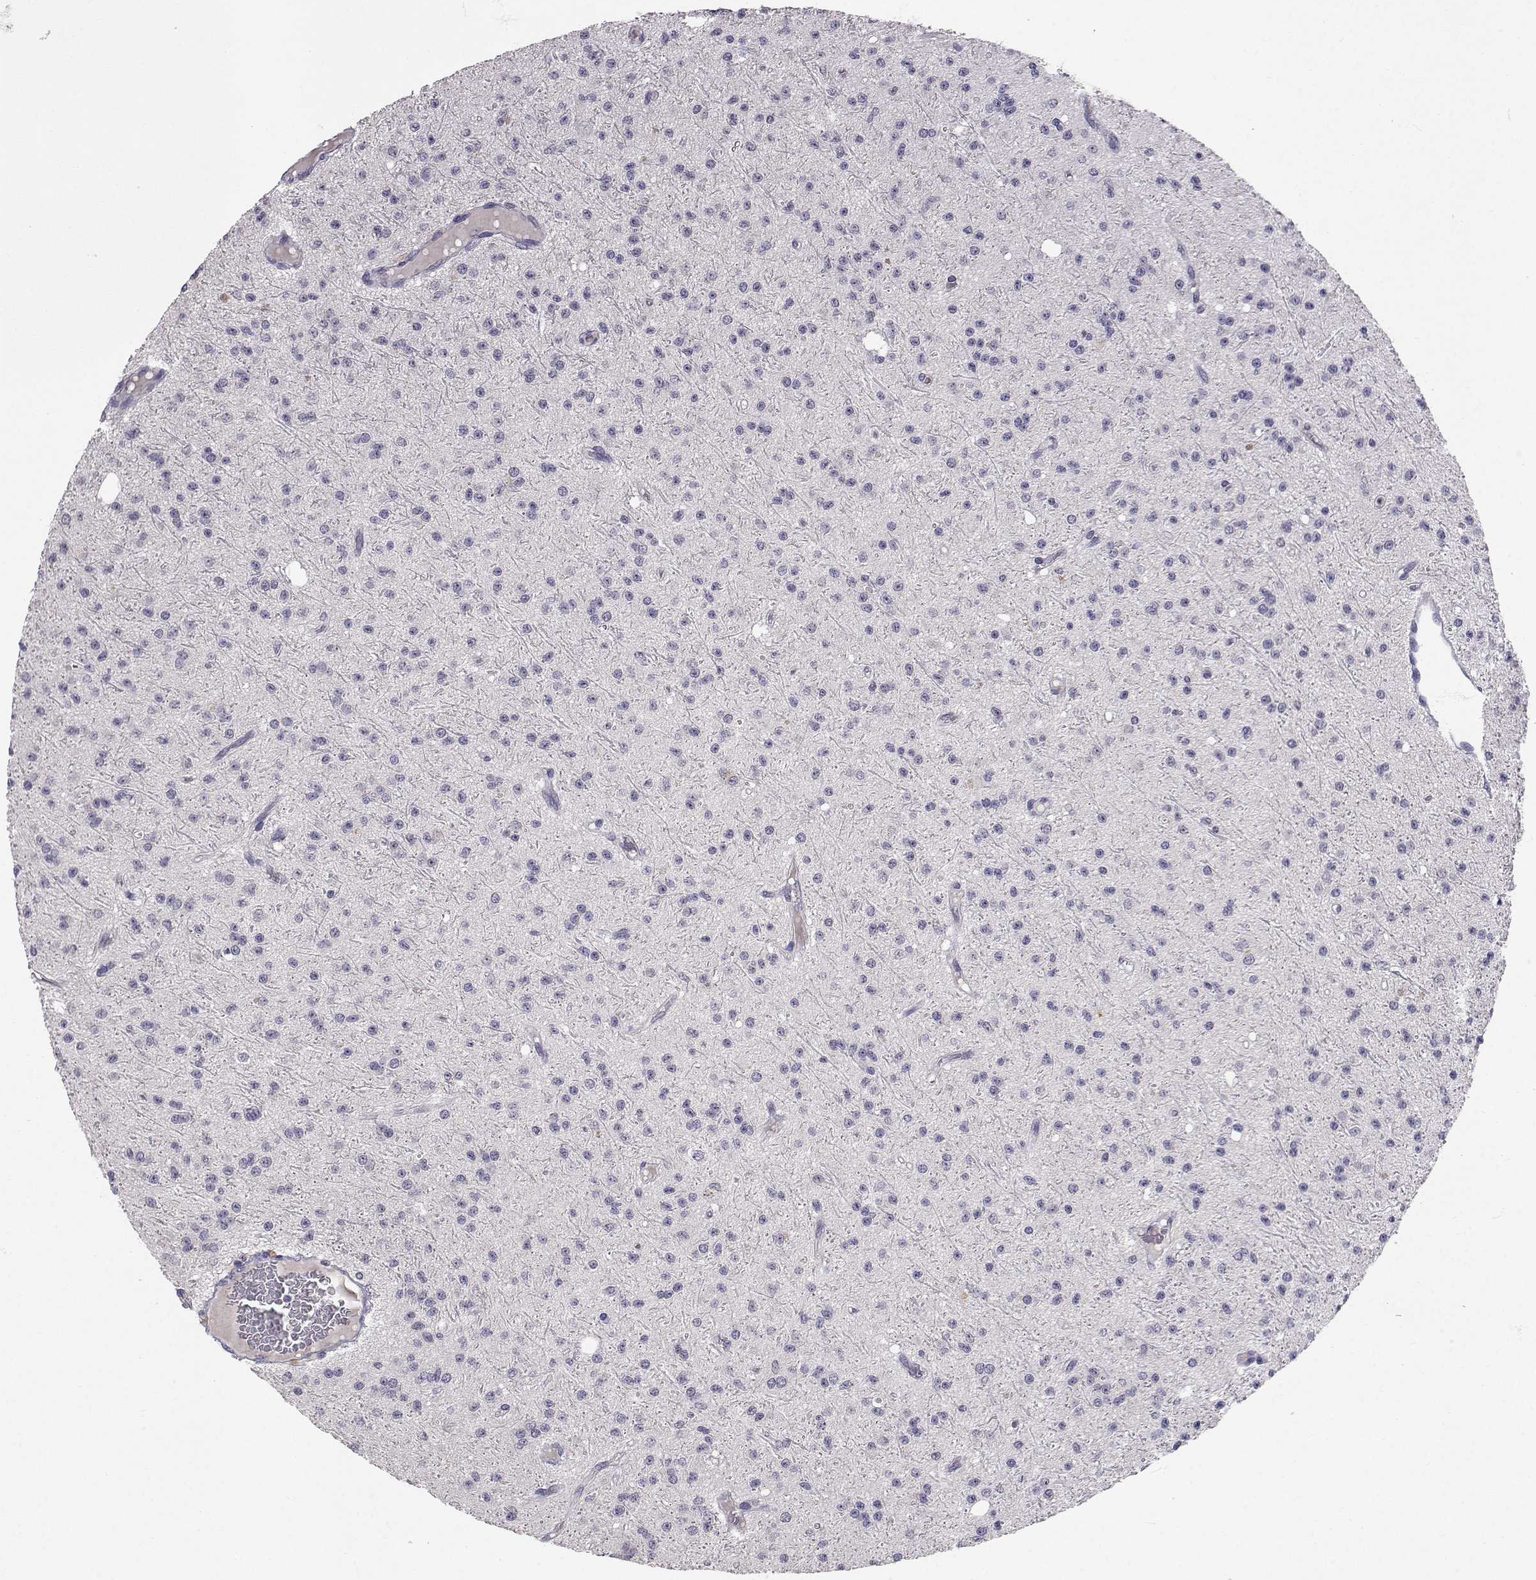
{"staining": {"intensity": "negative", "quantity": "none", "location": "none"}, "tissue": "glioma", "cell_type": "Tumor cells", "image_type": "cancer", "snomed": [{"axis": "morphology", "description": "Glioma, malignant, Low grade"}, {"axis": "topography", "description": "Brain"}], "caption": "The micrograph exhibits no staining of tumor cells in glioma. (Stains: DAB (3,3'-diaminobenzidine) immunohistochemistry with hematoxylin counter stain, Microscopy: brightfield microscopy at high magnification).", "gene": "SLC6A3", "patient": {"sex": "male", "age": 27}}